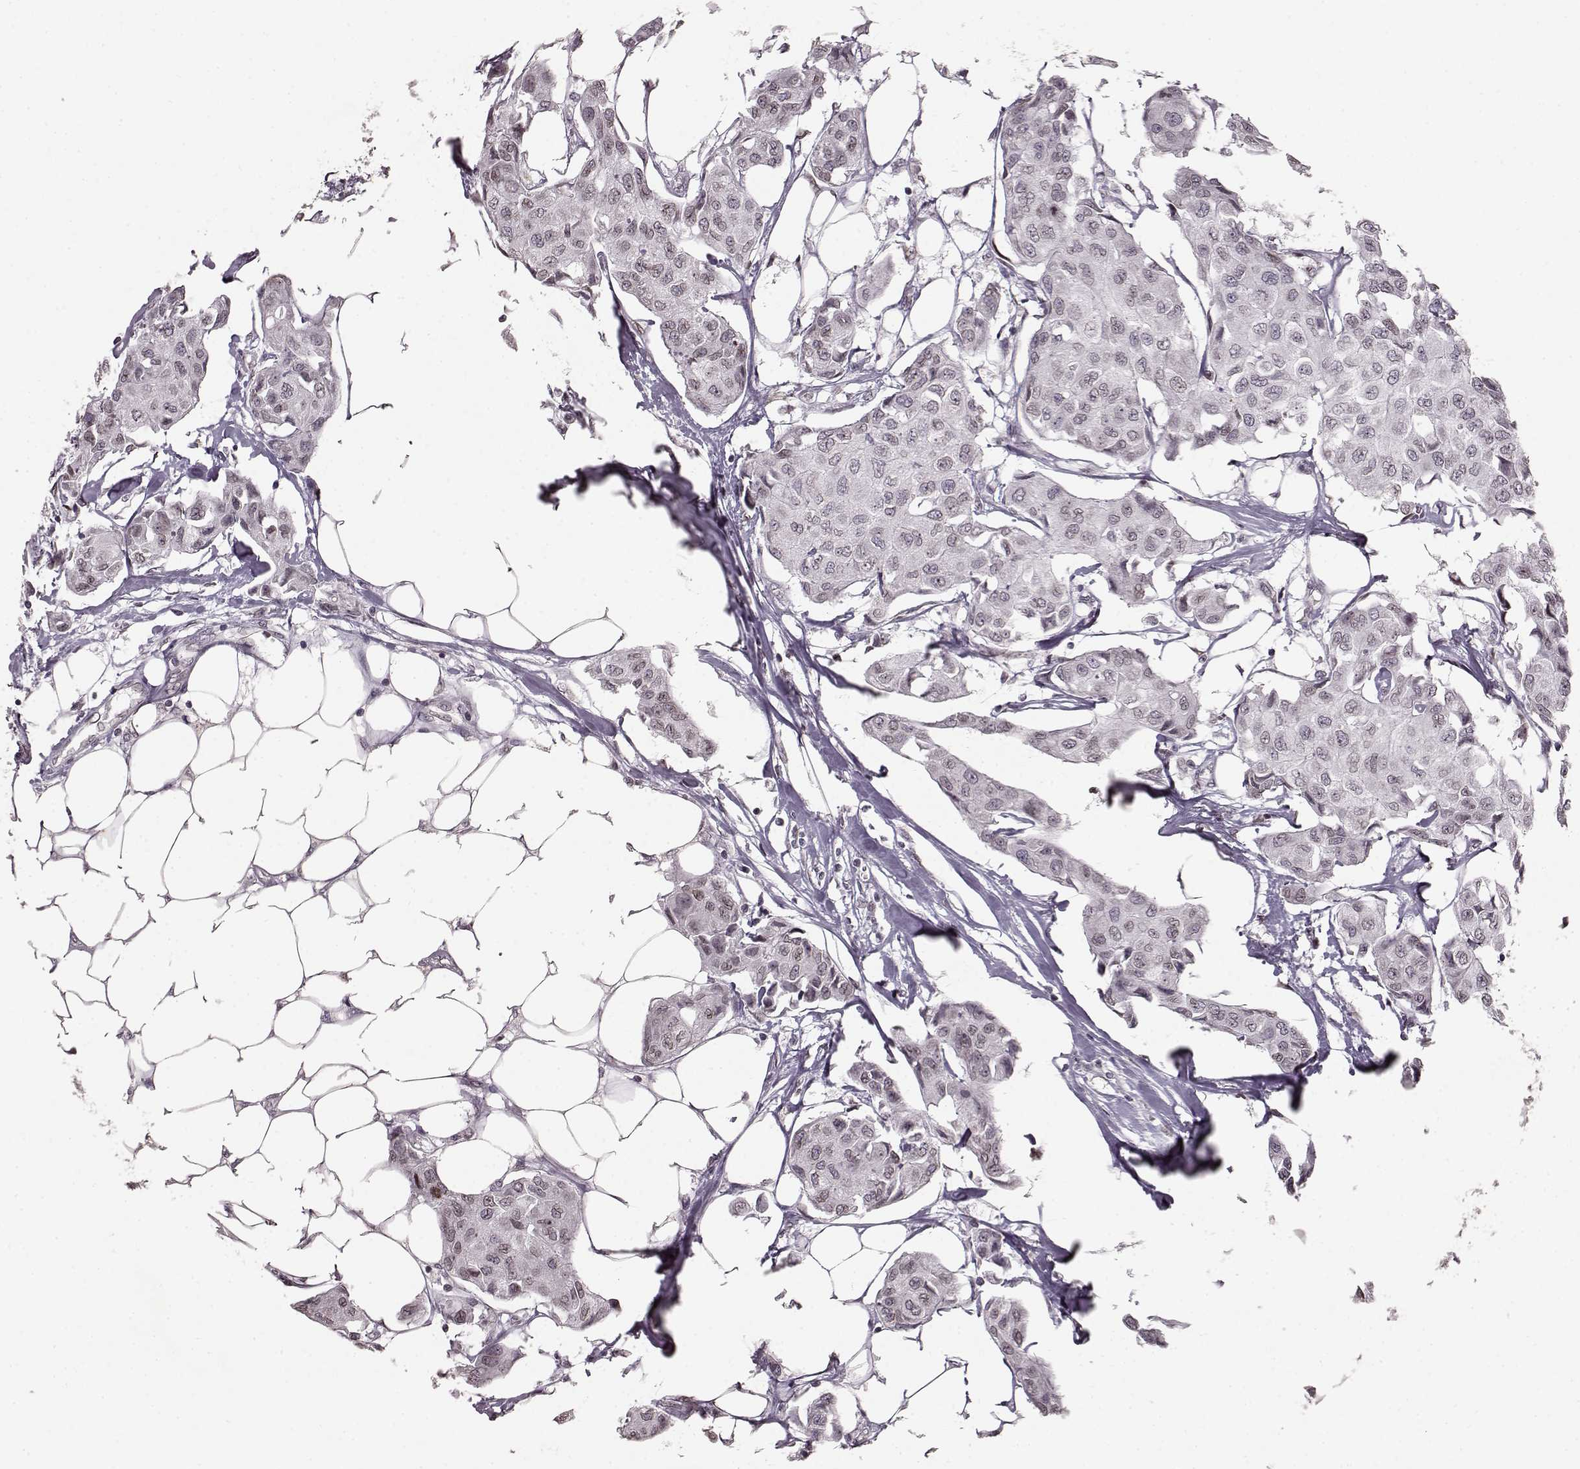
{"staining": {"intensity": "weak", "quantity": "25%-75%", "location": "cytoplasmic/membranous,nuclear"}, "tissue": "breast cancer", "cell_type": "Tumor cells", "image_type": "cancer", "snomed": [{"axis": "morphology", "description": "Duct carcinoma"}, {"axis": "topography", "description": "Breast"}, {"axis": "topography", "description": "Lymph node"}], "caption": "Protein expression analysis of breast intraductal carcinoma exhibits weak cytoplasmic/membranous and nuclear positivity in about 25%-75% of tumor cells.", "gene": "DCAF12", "patient": {"sex": "female", "age": 80}}